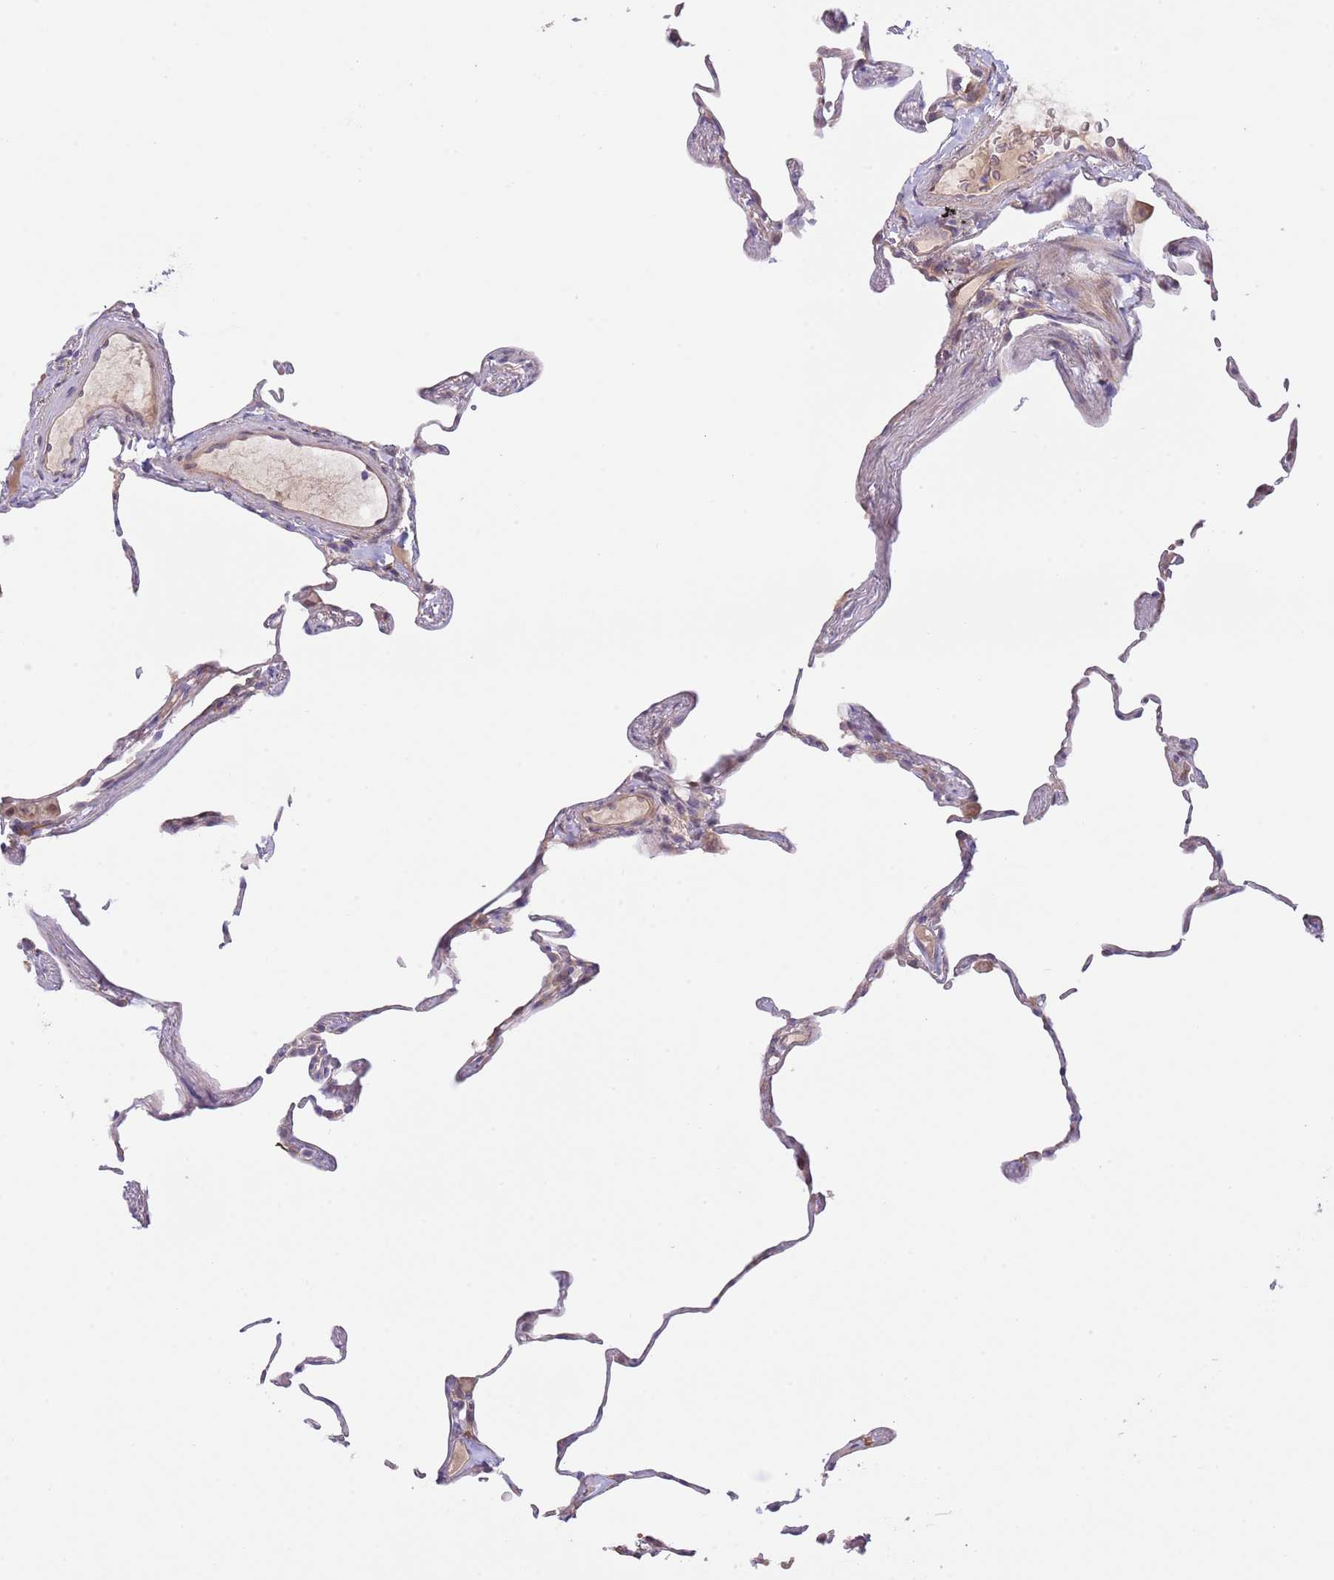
{"staining": {"intensity": "negative", "quantity": "none", "location": "none"}, "tissue": "lung", "cell_type": "Alveolar cells", "image_type": "normal", "snomed": [{"axis": "morphology", "description": "Normal tissue, NOS"}, {"axis": "topography", "description": "Lung"}], "caption": "Immunohistochemistry (IHC) micrograph of normal human lung stained for a protein (brown), which shows no expression in alveolar cells.", "gene": "AP1S2", "patient": {"sex": "female", "age": 57}}